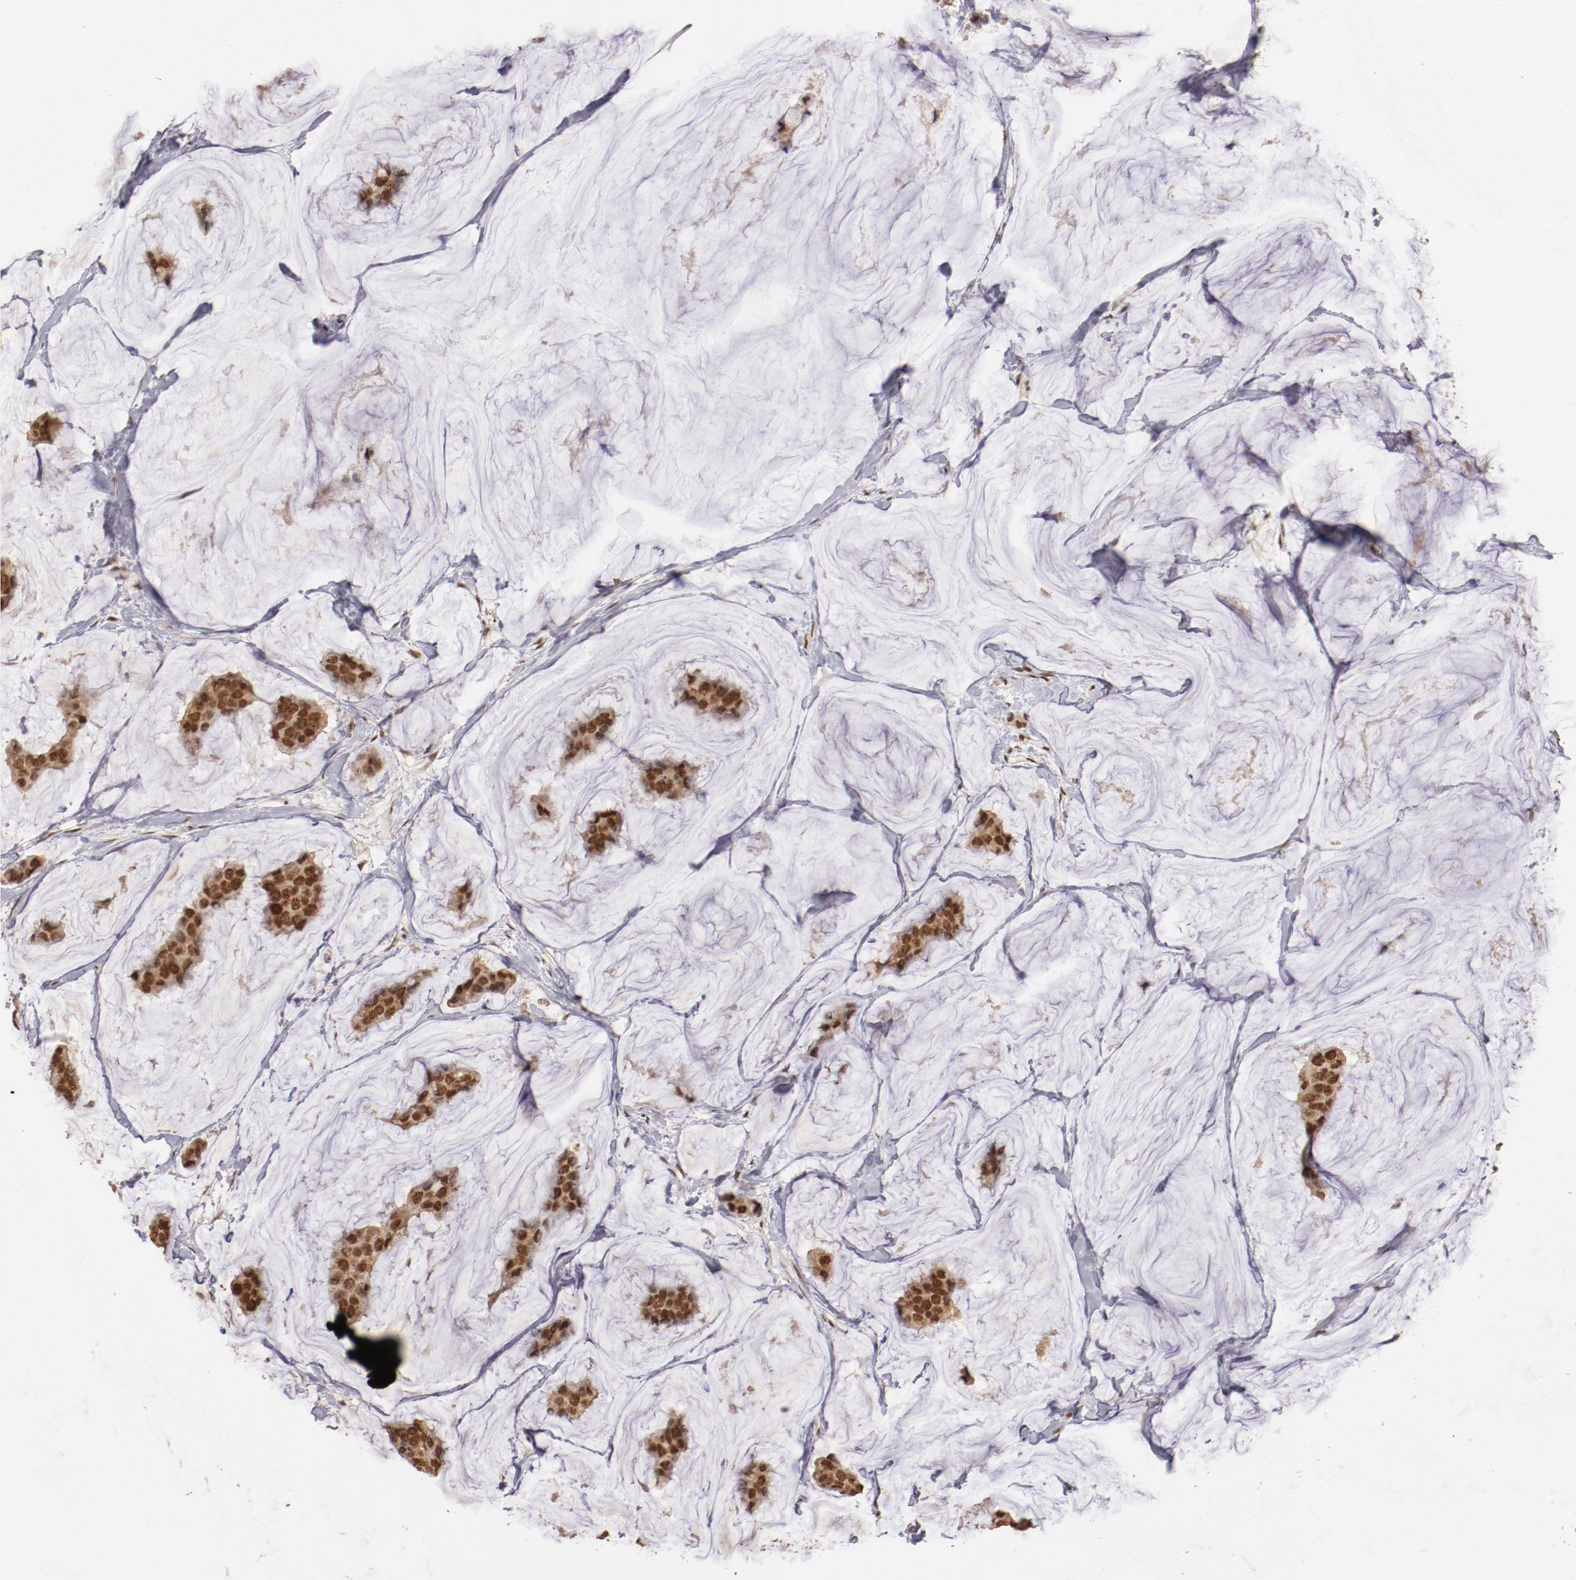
{"staining": {"intensity": "strong", "quantity": ">75%", "location": "cytoplasmic/membranous,nuclear"}, "tissue": "breast cancer", "cell_type": "Tumor cells", "image_type": "cancer", "snomed": [{"axis": "morphology", "description": "Normal tissue, NOS"}, {"axis": "morphology", "description": "Duct carcinoma"}, {"axis": "topography", "description": "Breast"}], "caption": "Immunohistochemistry (IHC) image of neoplastic tissue: breast cancer stained using immunohistochemistry (IHC) shows high levels of strong protein expression localized specifically in the cytoplasmic/membranous and nuclear of tumor cells, appearing as a cytoplasmic/membranous and nuclear brown color.", "gene": "CLOCK", "patient": {"sex": "female", "age": 50}}